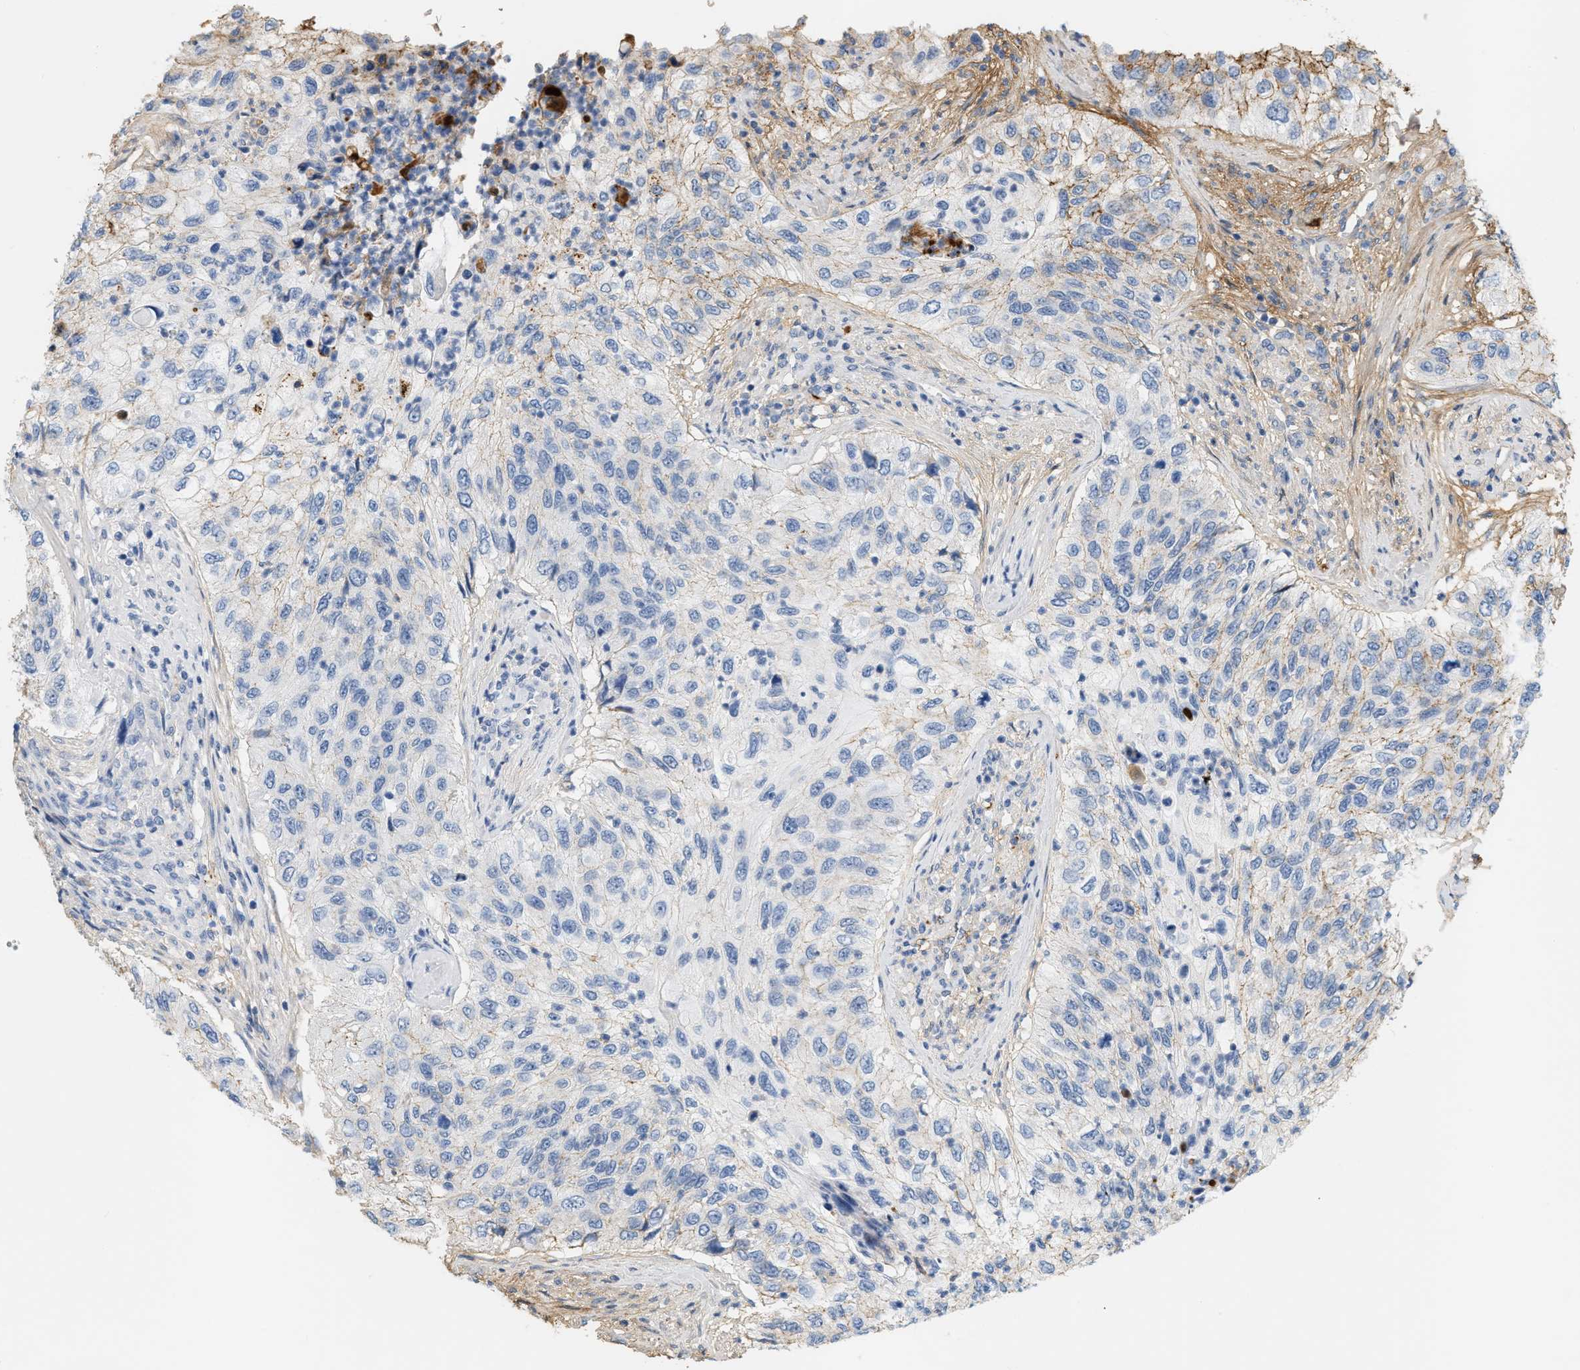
{"staining": {"intensity": "negative", "quantity": "none", "location": "none"}, "tissue": "urothelial cancer", "cell_type": "Tumor cells", "image_type": "cancer", "snomed": [{"axis": "morphology", "description": "Urothelial carcinoma, High grade"}, {"axis": "topography", "description": "Urinary bladder"}], "caption": "This is an immunohistochemistry (IHC) micrograph of human high-grade urothelial carcinoma. There is no expression in tumor cells.", "gene": "CFH", "patient": {"sex": "female", "age": 60}}